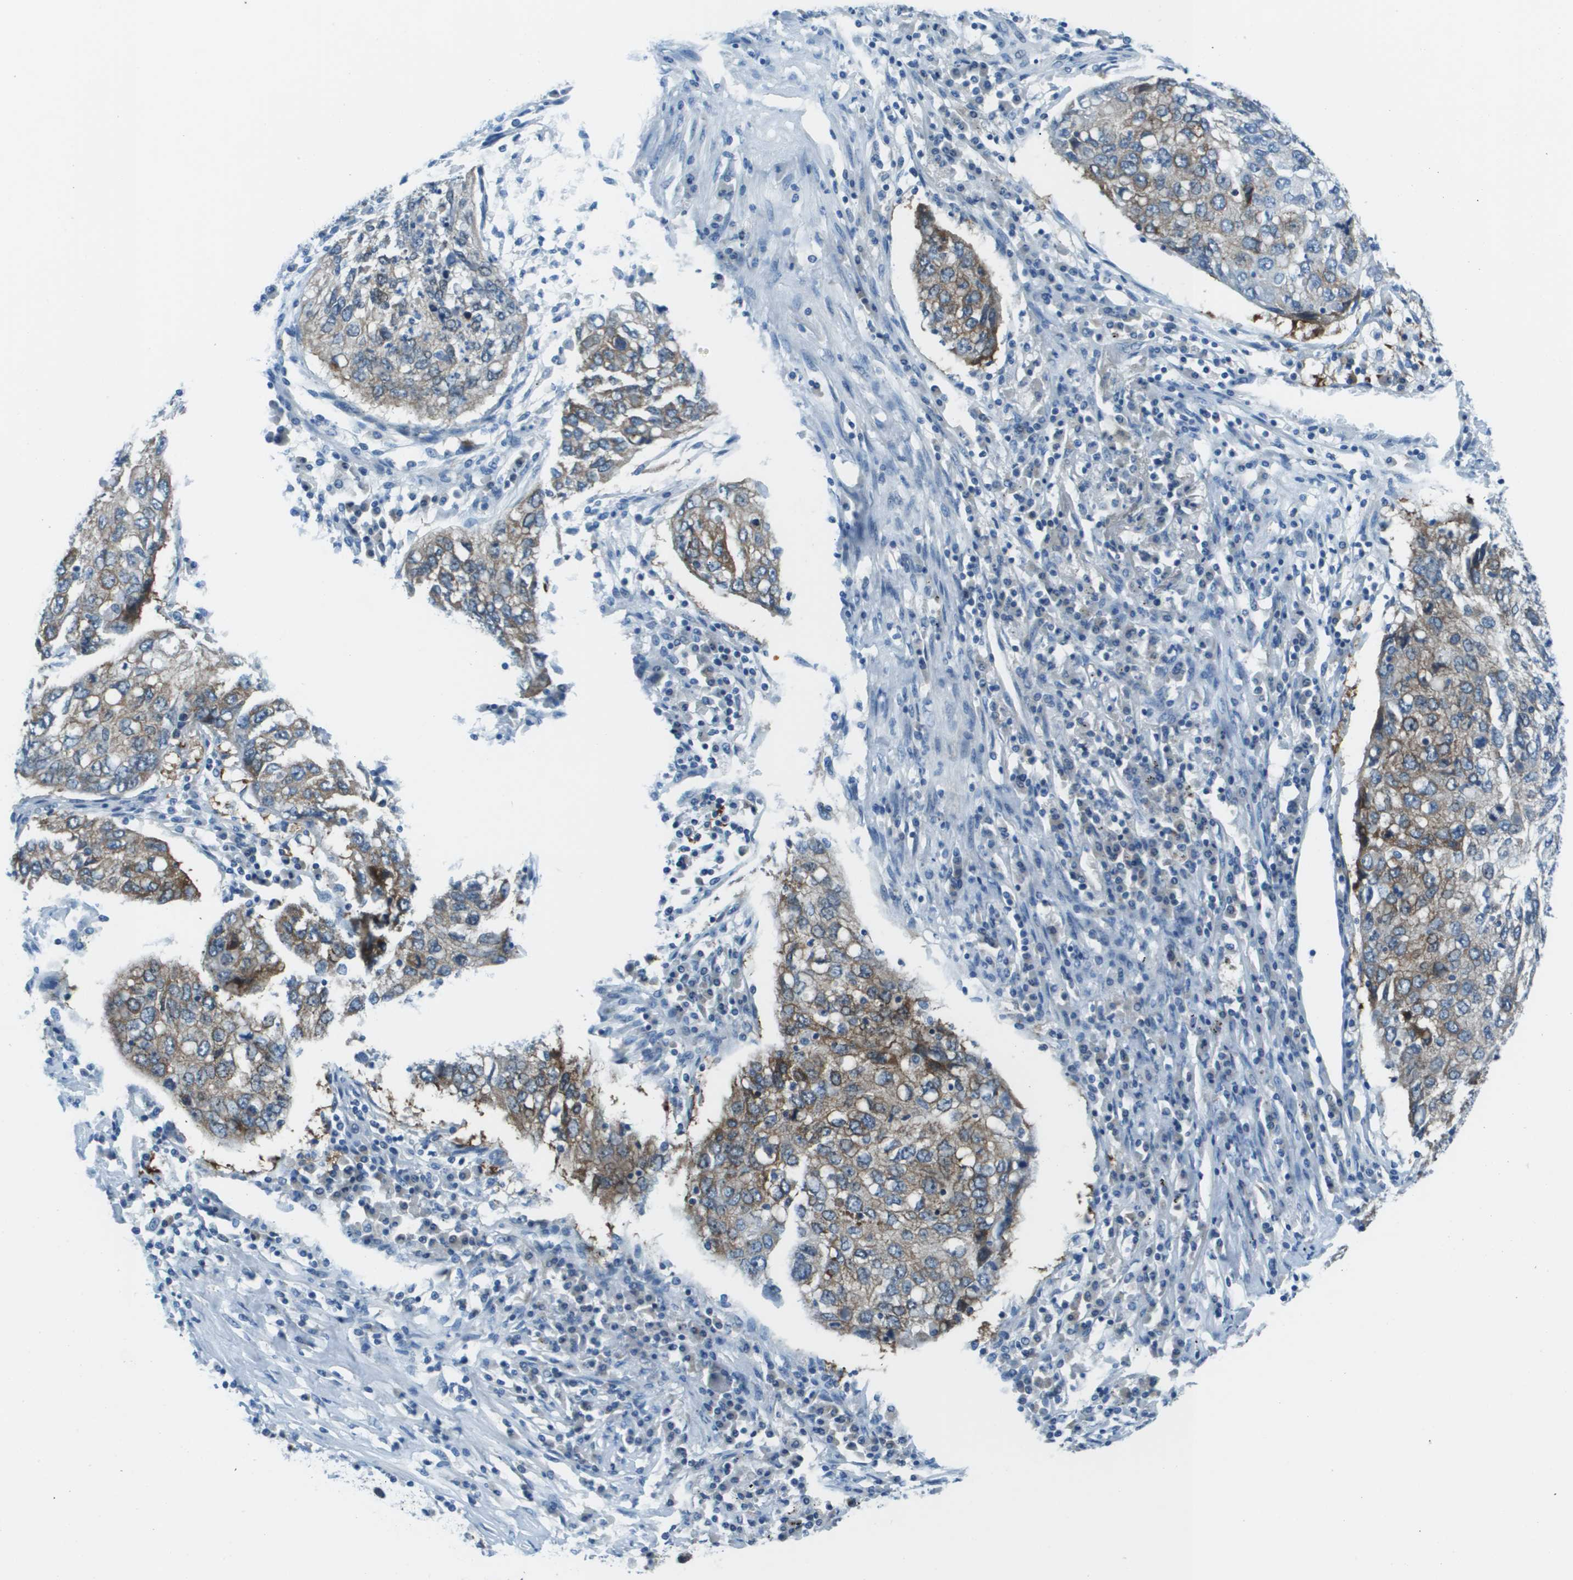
{"staining": {"intensity": "weak", "quantity": "25%-75%", "location": "cytoplasmic/membranous"}, "tissue": "lung cancer", "cell_type": "Tumor cells", "image_type": "cancer", "snomed": [{"axis": "morphology", "description": "Squamous cell carcinoma, NOS"}, {"axis": "topography", "description": "Lung"}], "caption": "Lung cancer was stained to show a protein in brown. There is low levels of weak cytoplasmic/membranous positivity in approximately 25%-75% of tumor cells.", "gene": "STIP1", "patient": {"sex": "female", "age": 63}}